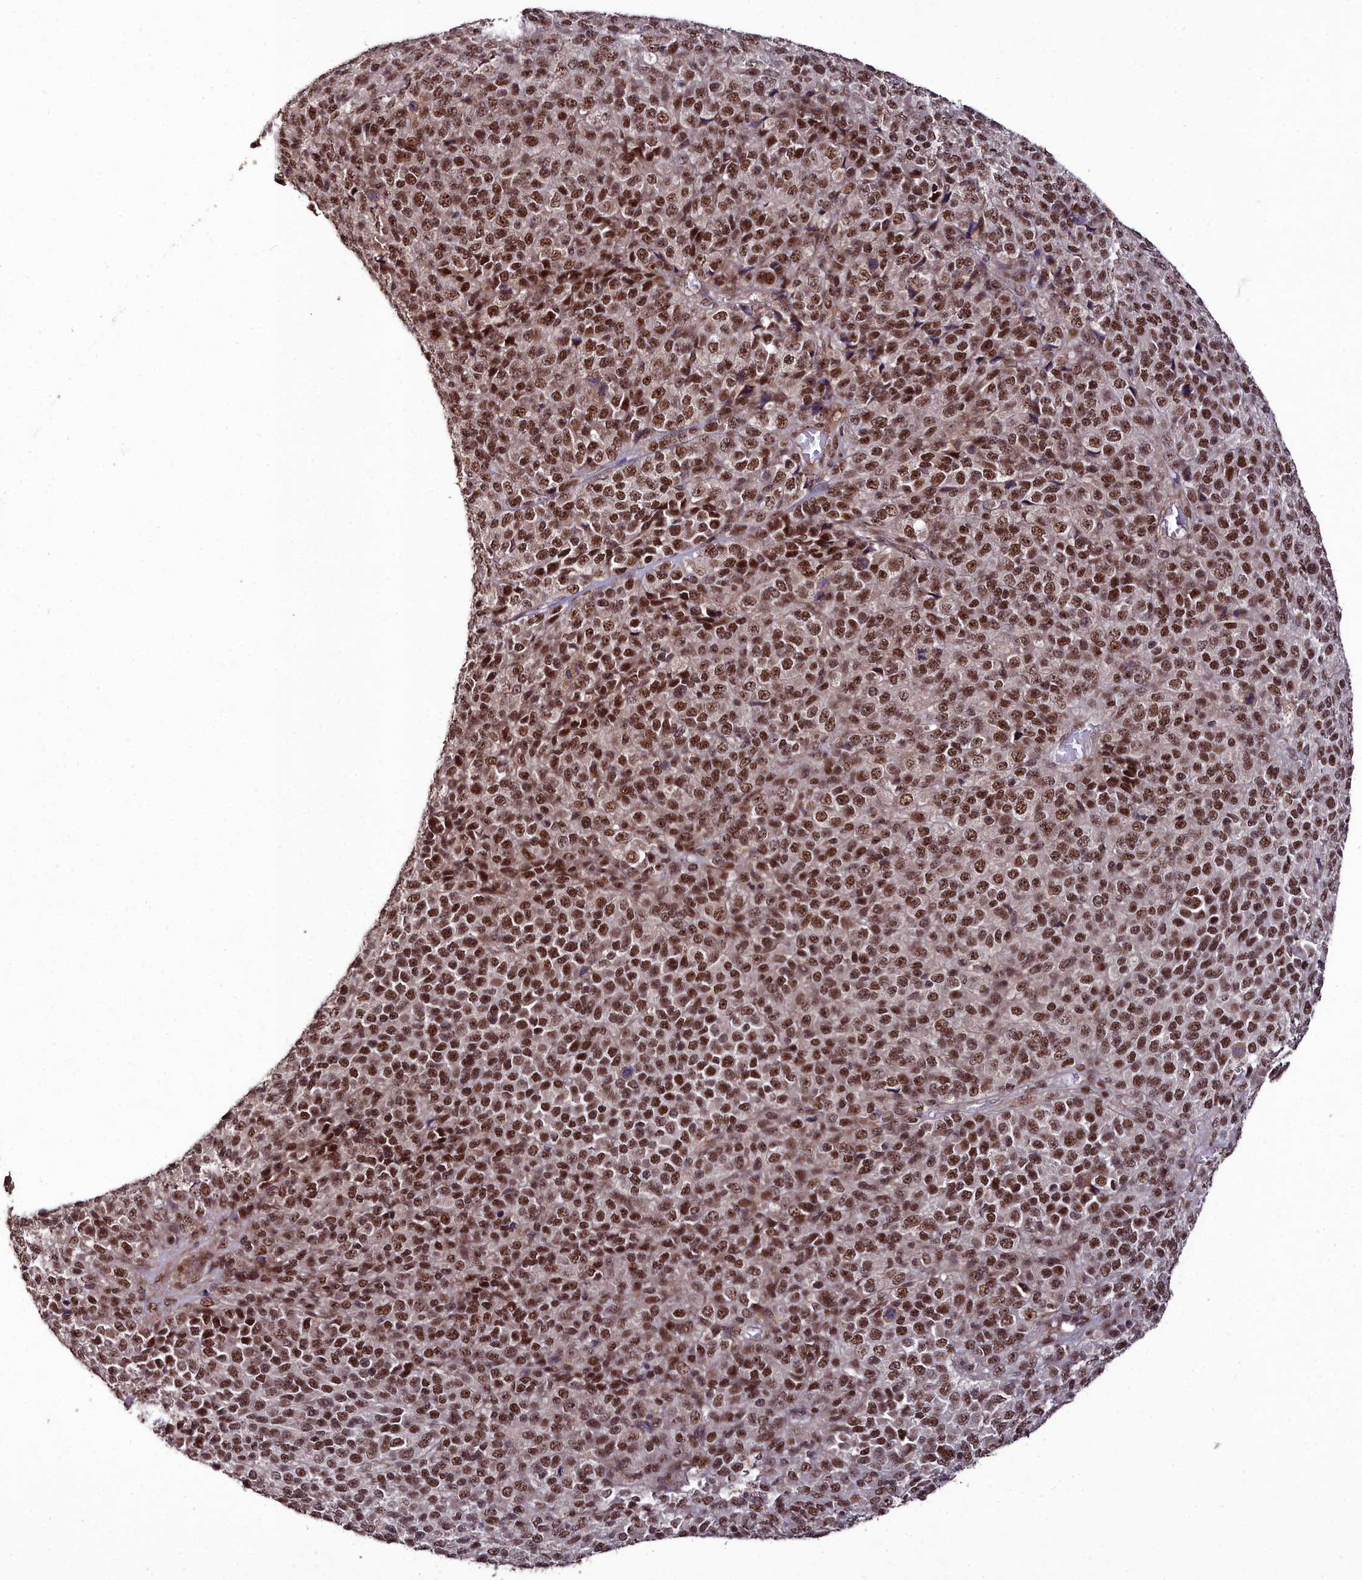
{"staining": {"intensity": "strong", "quantity": ">75%", "location": "nuclear"}, "tissue": "melanoma", "cell_type": "Tumor cells", "image_type": "cancer", "snomed": [{"axis": "morphology", "description": "Malignant melanoma, Metastatic site"}, {"axis": "topography", "description": "Brain"}], "caption": "An IHC image of neoplastic tissue is shown. Protein staining in brown shows strong nuclear positivity in melanoma within tumor cells.", "gene": "CXXC1", "patient": {"sex": "female", "age": 56}}